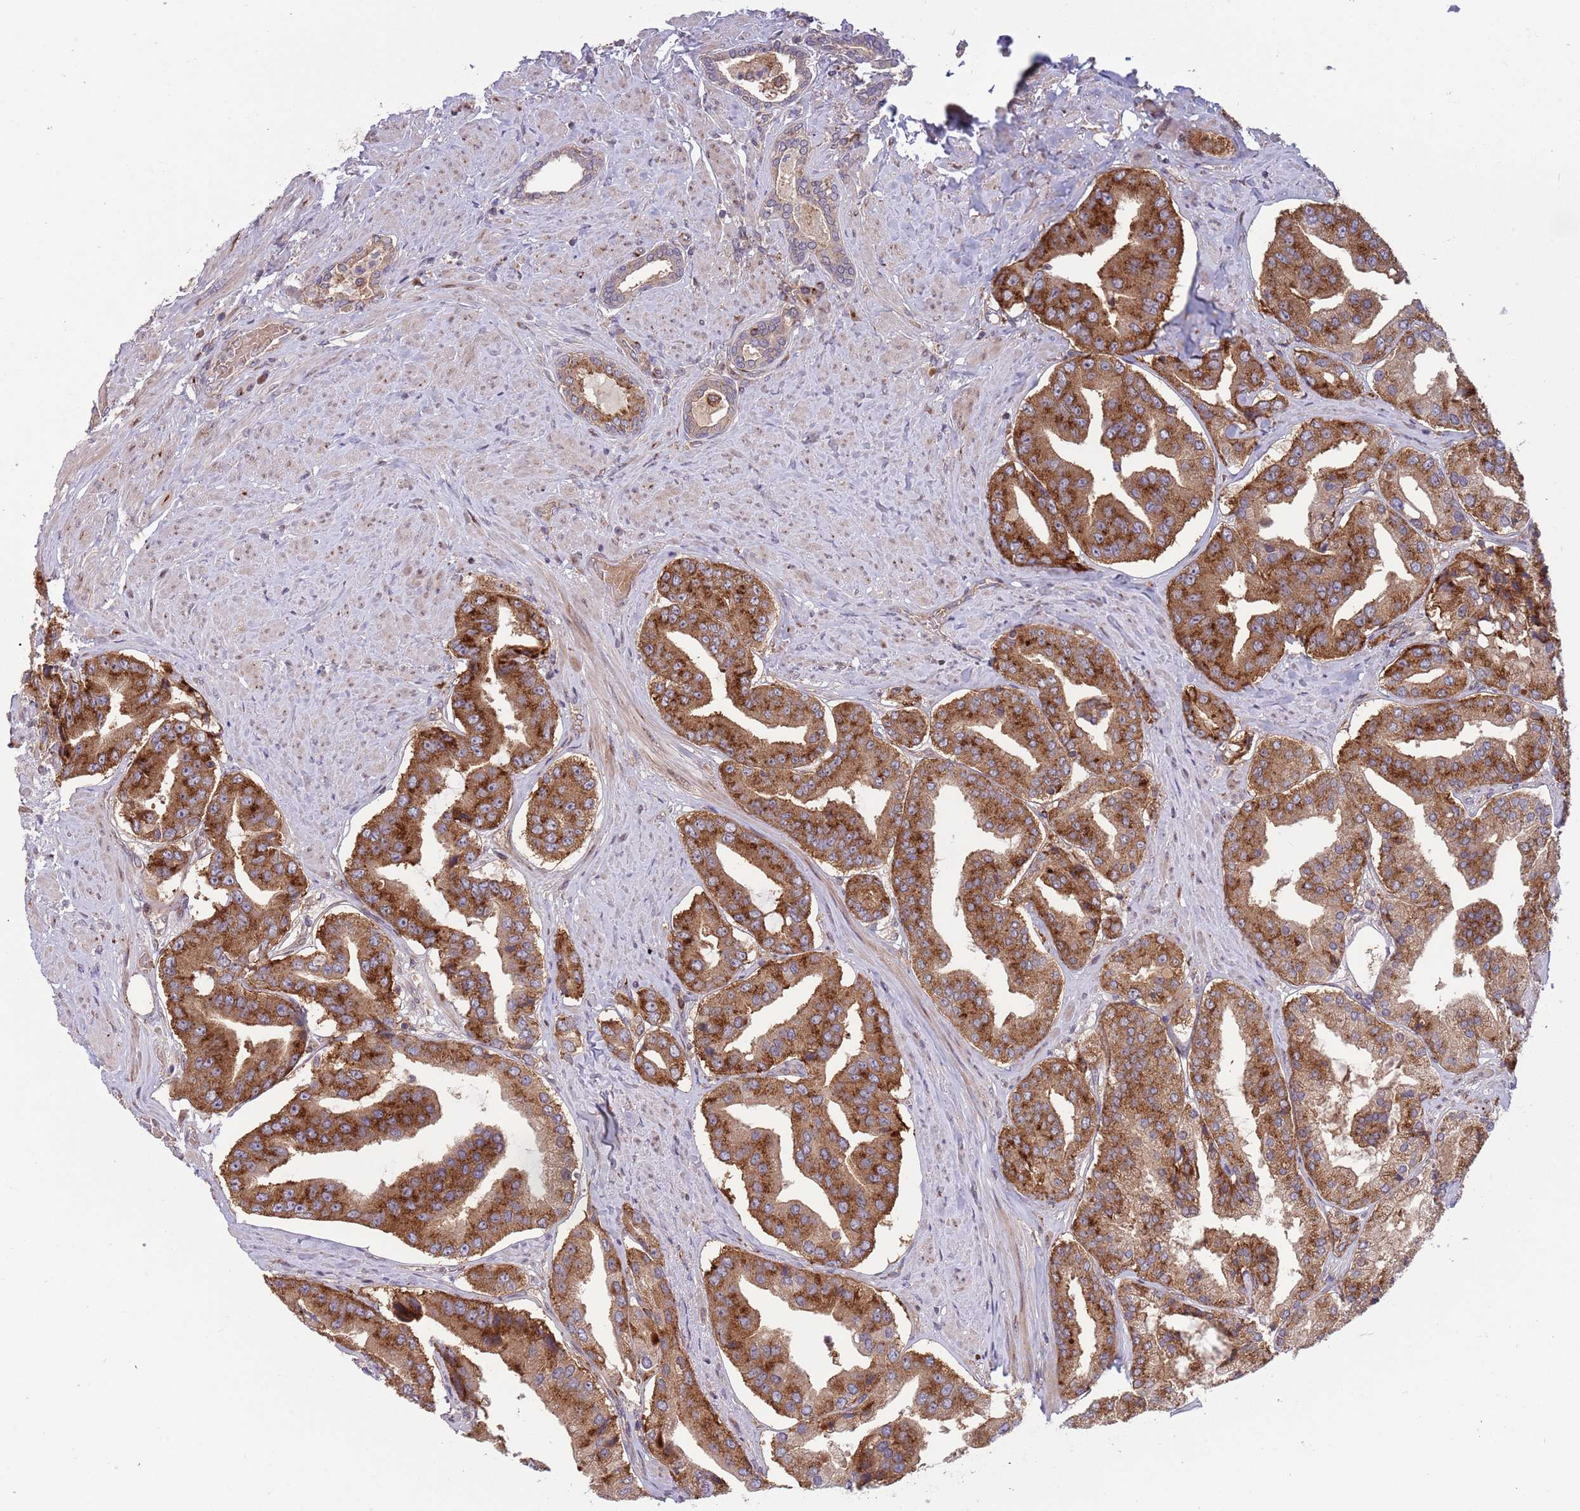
{"staining": {"intensity": "strong", "quantity": ">75%", "location": "cytoplasmic/membranous"}, "tissue": "prostate cancer", "cell_type": "Tumor cells", "image_type": "cancer", "snomed": [{"axis": "morphology", "description": "Adenocarcinoma, High grade"}, {"axis": "topography", "description": "Prostate"}], "caption": "Immunohistochemical staining of human prostate adenocarcinoma (high-grade) displays strong cytoplasmic/membranous protein positivity in about >75% of tumor cells.", "gene": "BTBD7", "patient": {"sex": "male", "age": 63}}